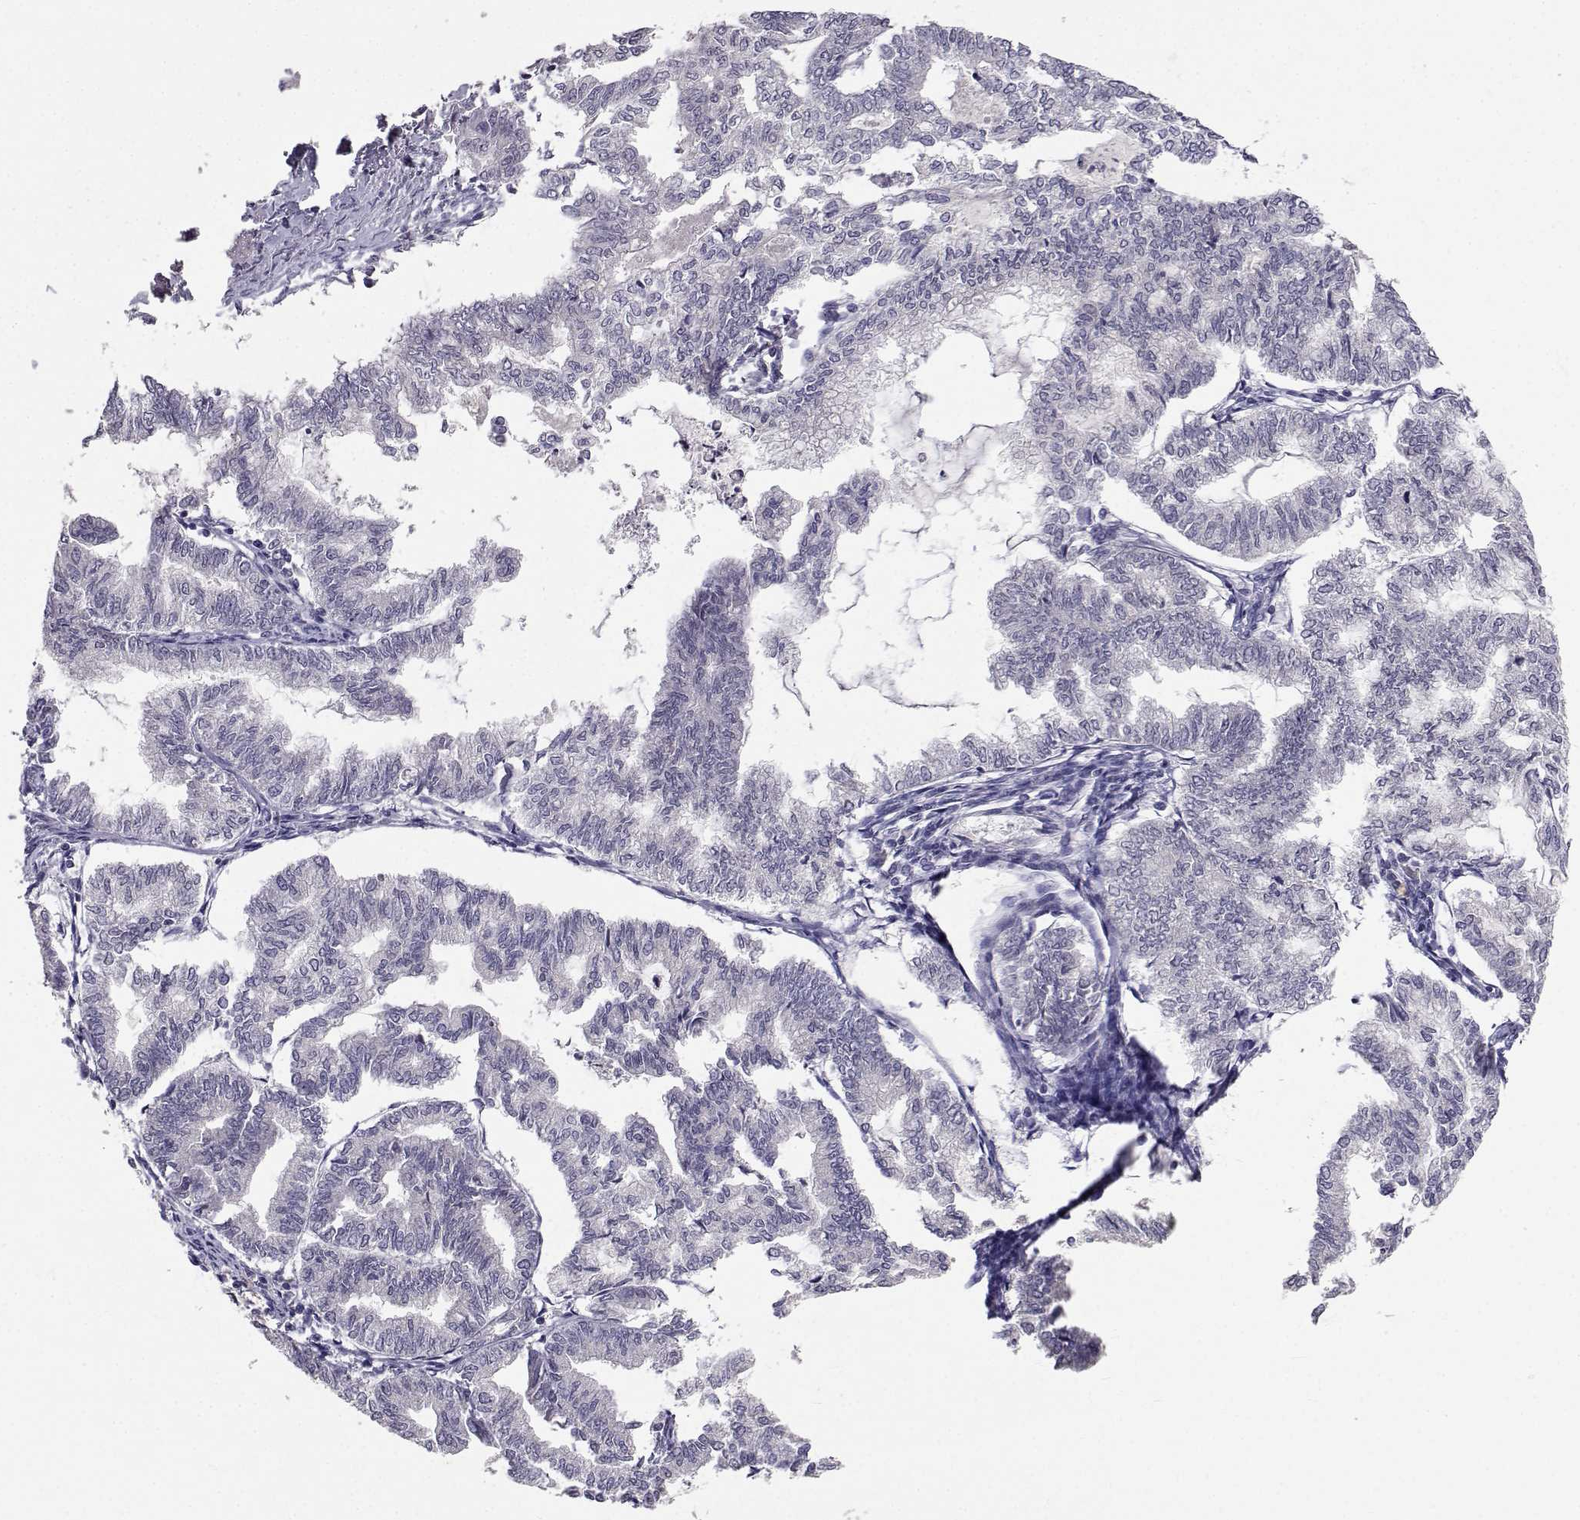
{"staining": {"intensity": "negative", "quantity": "none", "location": "none"}, "tissue": "endometrial cancer", "cell_type": "Tumor cells", "image_type": "cancer", "snomed": [{"axis": "morphology", "description": "Adenocarcinoma, NOS"}, {"axis": "topography", "description": "Endometrium"}], "caption": "A high-resolution photomicrograph shows immunohistochemistry (IHC) staining of endometrial cancer (adenocarcinoma), which reveals no significant positivity in tumor cells.", "gene": "SLC6A3", "patient": {"sex": "female", "age": 79}}